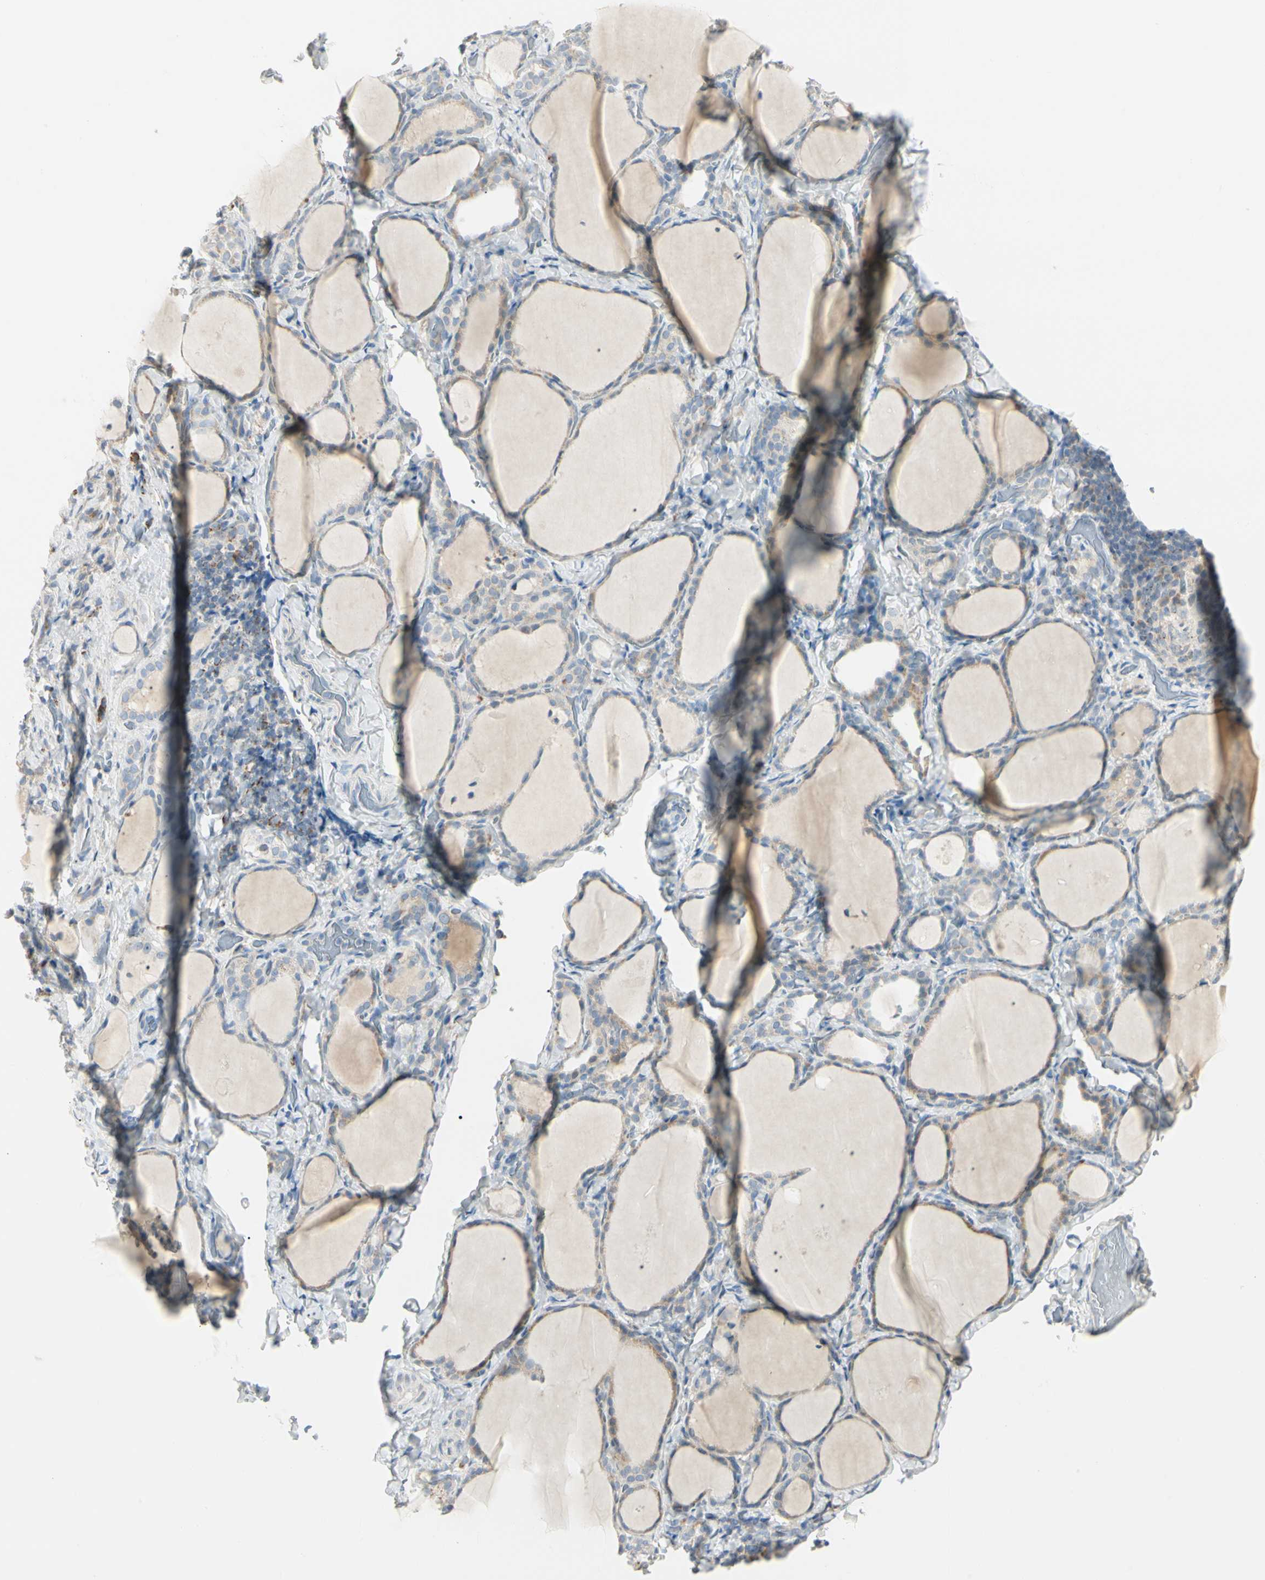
{"staining": {"intensity": "weak", "quantity": "25%-75%", "location": "cytoplasmic/membranous"}, "tissue": "thyroid gland", "cell_type": "Glandular cells", "image_type": "normal", "snomed": [{"axis": "morphology", "description": "Normal tissue, NOS"}, {"axis": "morphology", "description": "Papillary adenocarcinoma, NOS"}, {"axis": "topography", "description": "Thyroid gland"}], "caption": "A brown stain labels weak cytoplasmic/membranous positivity of a protein in glandular cells of normal human thyroid gland.", "gene": "ALDH18A1", "patient": {"sex": "female", "age": 30}}